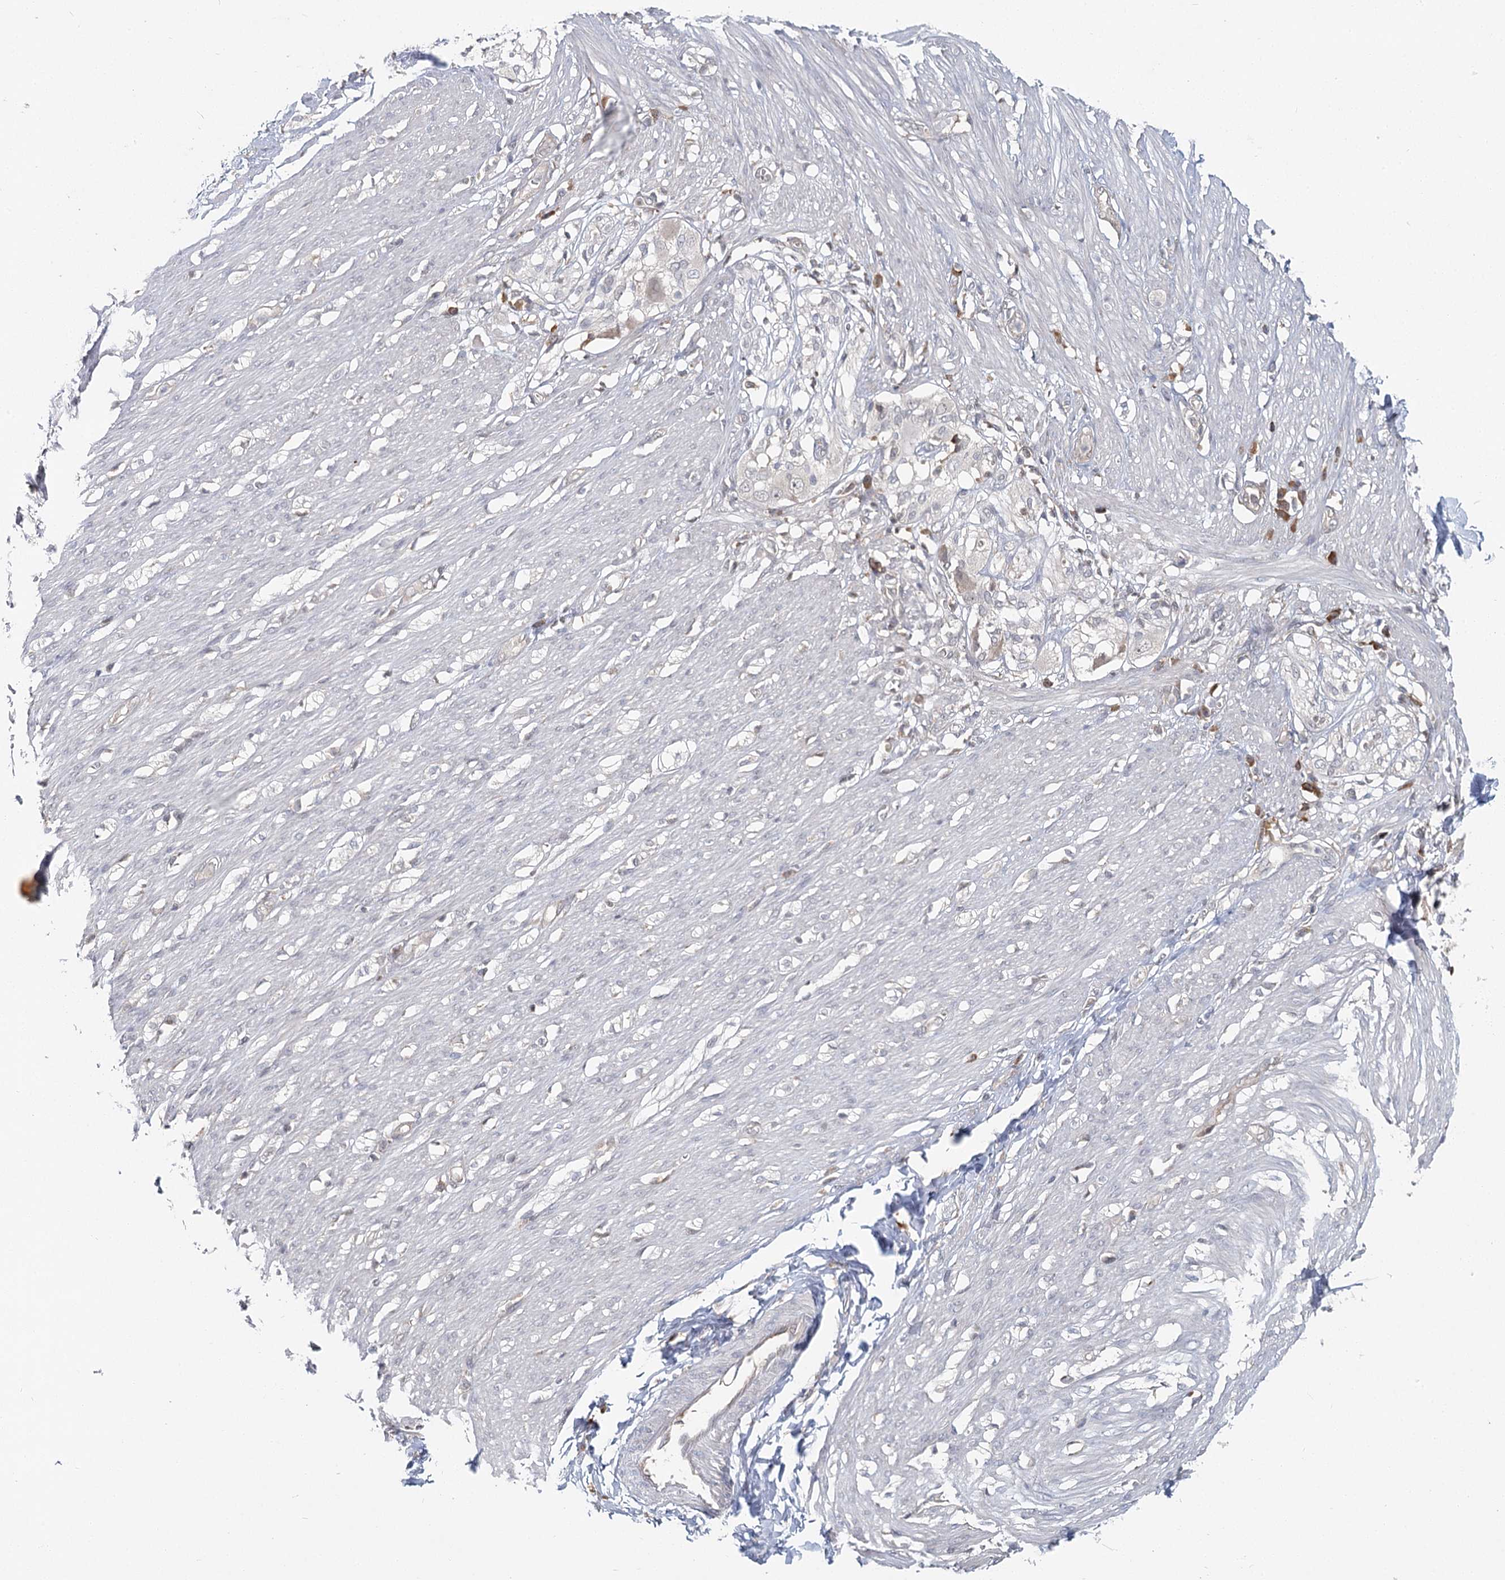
{"staining": {"intensity": "negative", "quantity": "none", "location": "none"}, "tissue": "smooth muscle", "cell_type": "Smooth muscle cells", "image_type": "normal", "snomed": [{"axis": "morphology", "description": "Normal tissue, NOS"}, {"axis": "morphology", "description": "Adenocarcinoma, NOS"}, {"axis": "topography", "description": "Colon"}, {"axis": "topography", "description": "Peripheral nerve tissue"}], "caption": "Immunohistochemistry image of unremarkable human smooth muscle stained for a protein (brown), which demonstrates no expression in smooth muscle cells. (DAB immunohistochemistry, high magnification).", "gene": "THNSL1", "patient": {"sex": "male", "age": 14}}